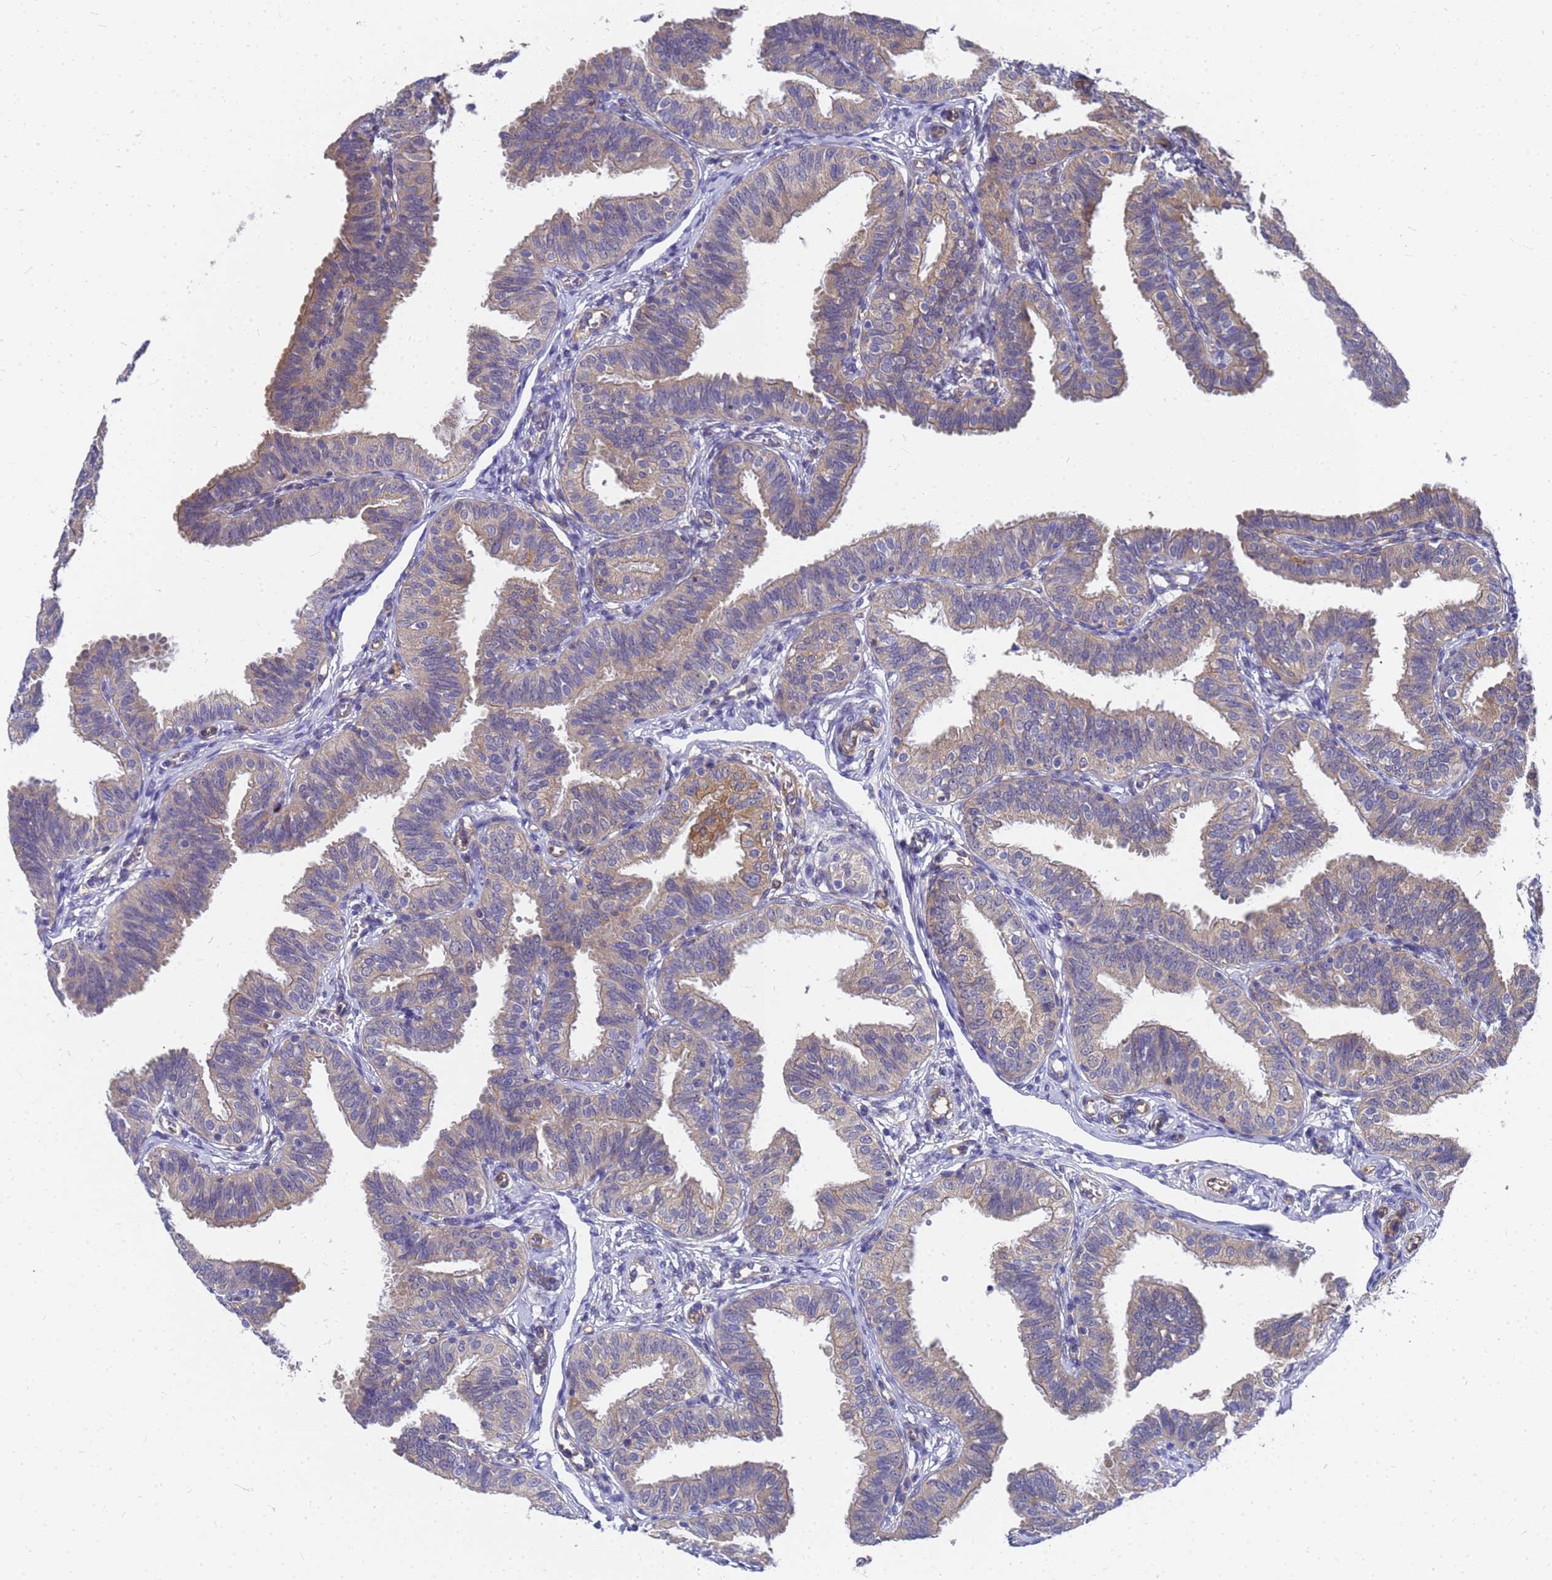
{"staining": {"intensity": "weak", "quantity": "25%-75%", "location": "cytoplasmic/membranous"}, "tissue": "fallopian tube", "cell_type": "Glandular cells", "image_type": "normal", "snomed": [{"axis": "morphology", "description": "Normal tissue, NOS"}, {"axis": "topography", "description": "Fallopian tube"}], "caption": "Immunohistochemical staining of unremarkable human fallopian tube displays low levels of weak cytoplasmic/membranous staining in approximately 25%-75% of glandular cells.", "gene": "SLC35E2B", "patient": {"sex": "female", "age": 35}}